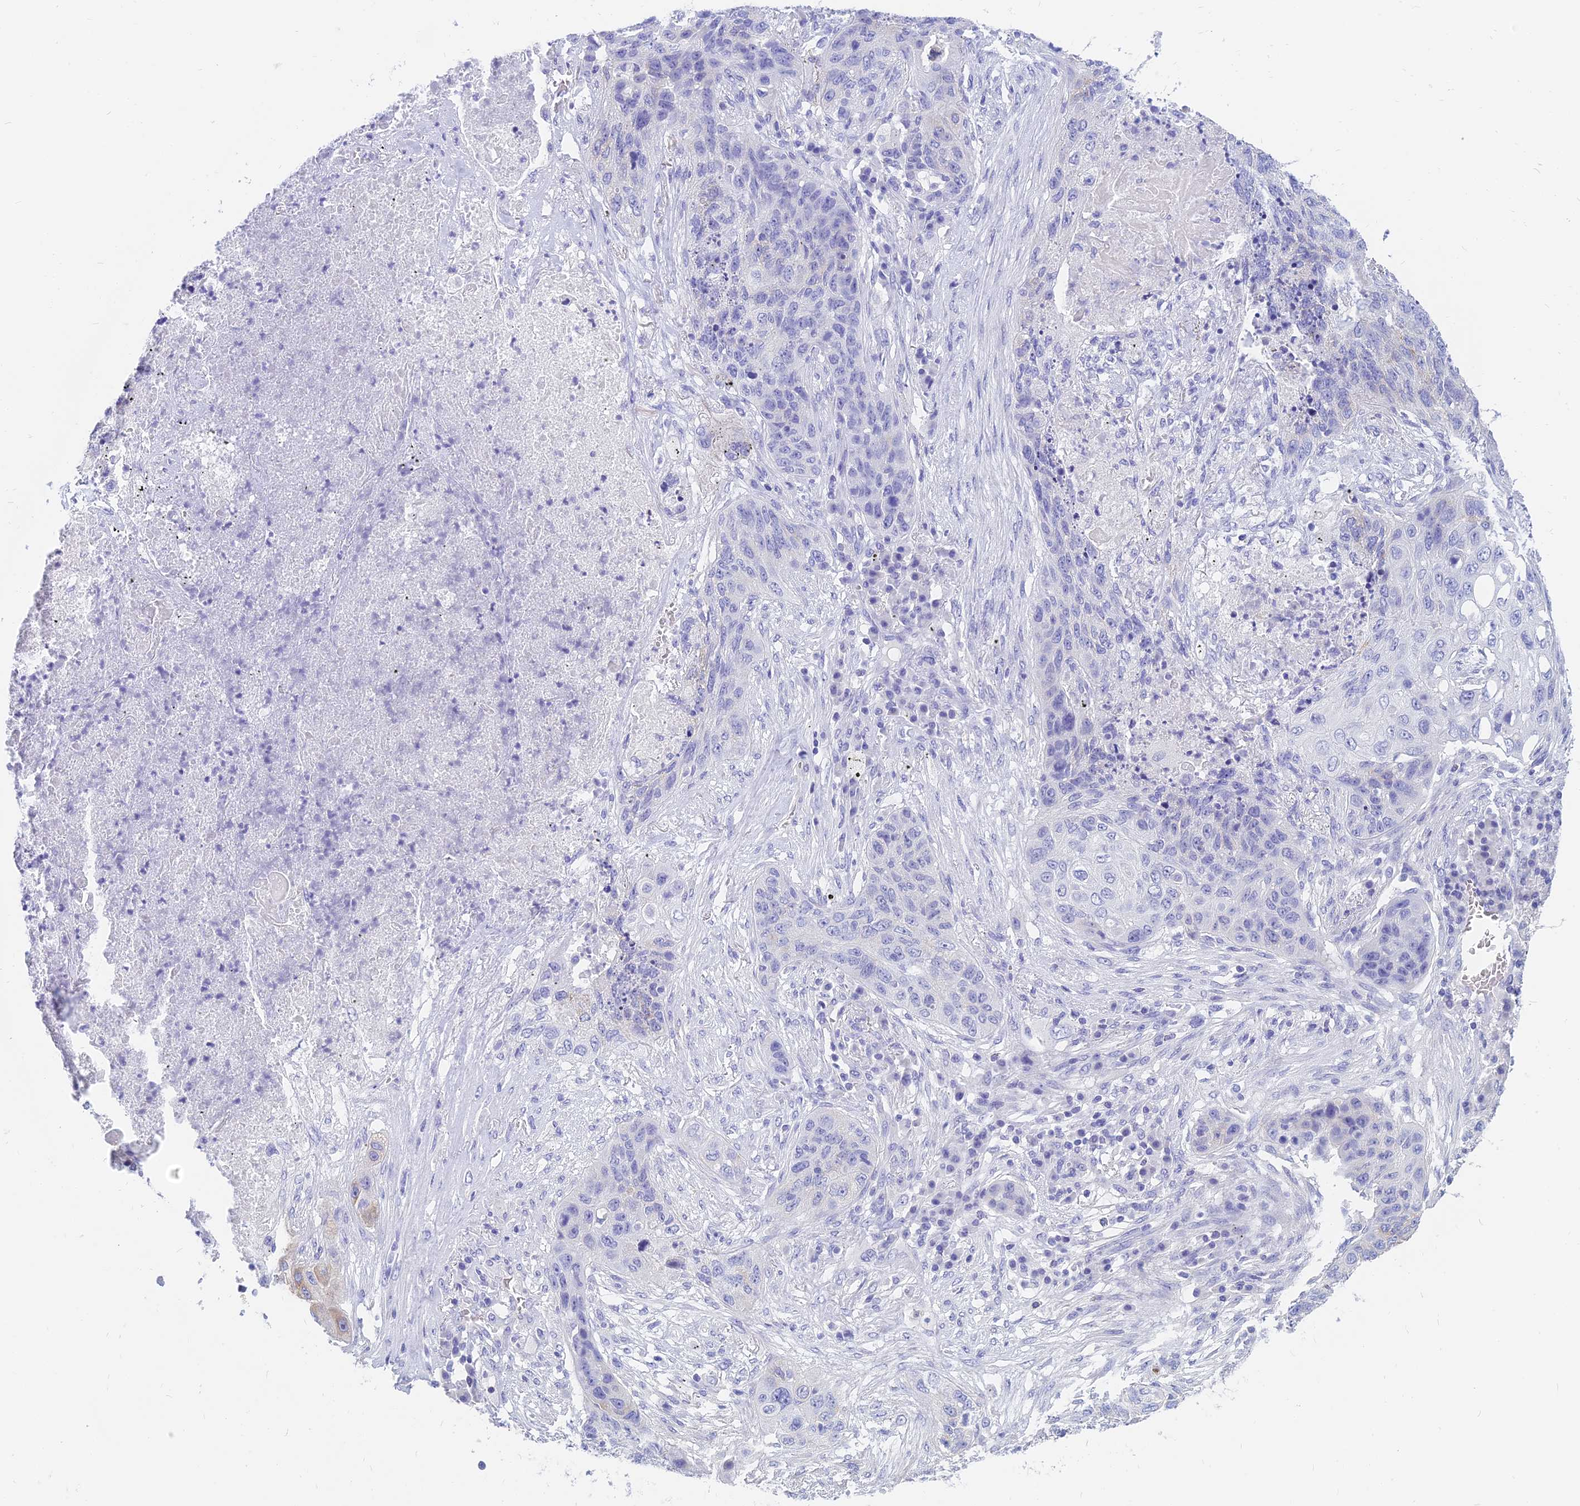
{"staining": {"intensity": "negative", "quantity": "none", "location": "none"}, "tissue": "lung cancer", "cell_type": "Tumor cells", "image_type": "cancer", "snomed": [{"axis": "morphology", "description": "Squamous cell carcinoma, NOS"}, {"axis": "topography", "description": "Lung"}], "caption": "IHC micrograph of human squamous cell carcinoma (lung) stained for a protein (brown), which shows no staining in tumor cells.", "gene": "SLC36A2", "patient": {"sex": "female", "age": 63}}